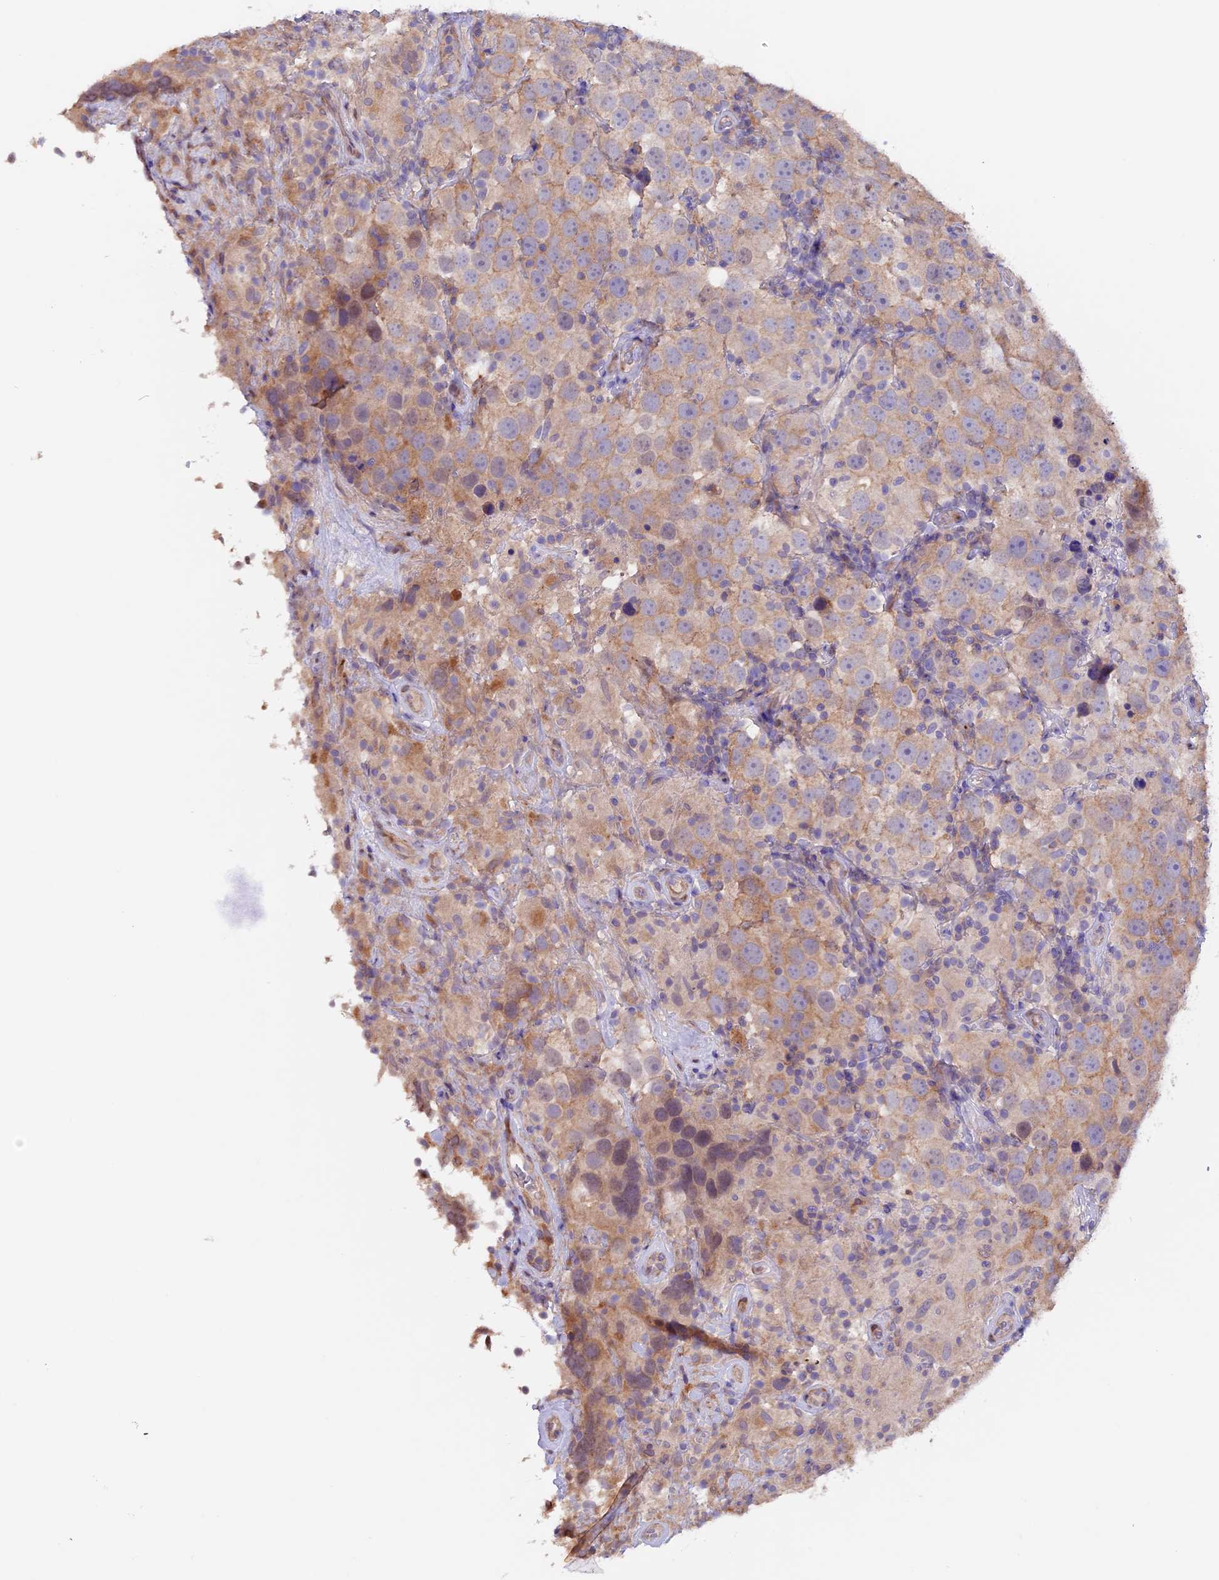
{"staining": {"intensity": "moderate", "quantity": ">75%", "location": "cytoplasmic/membranous"}, "tissue": "testis cancer", "cell_type": "Tumor cells", "image_type": "cancer", "snomed": [{"axis": "morphology", "description": "Seminoma, NOS"}, {"axis": "topography", "description": "Testis"}], "caption": "DAB immunohistochemical staining of testis cancer displays moderate cytoplasmic/membranous protein staining in approximately >75% of tumor cells.", "gene": "NCK2", "patient": {"sex": "male", "age": 49}}